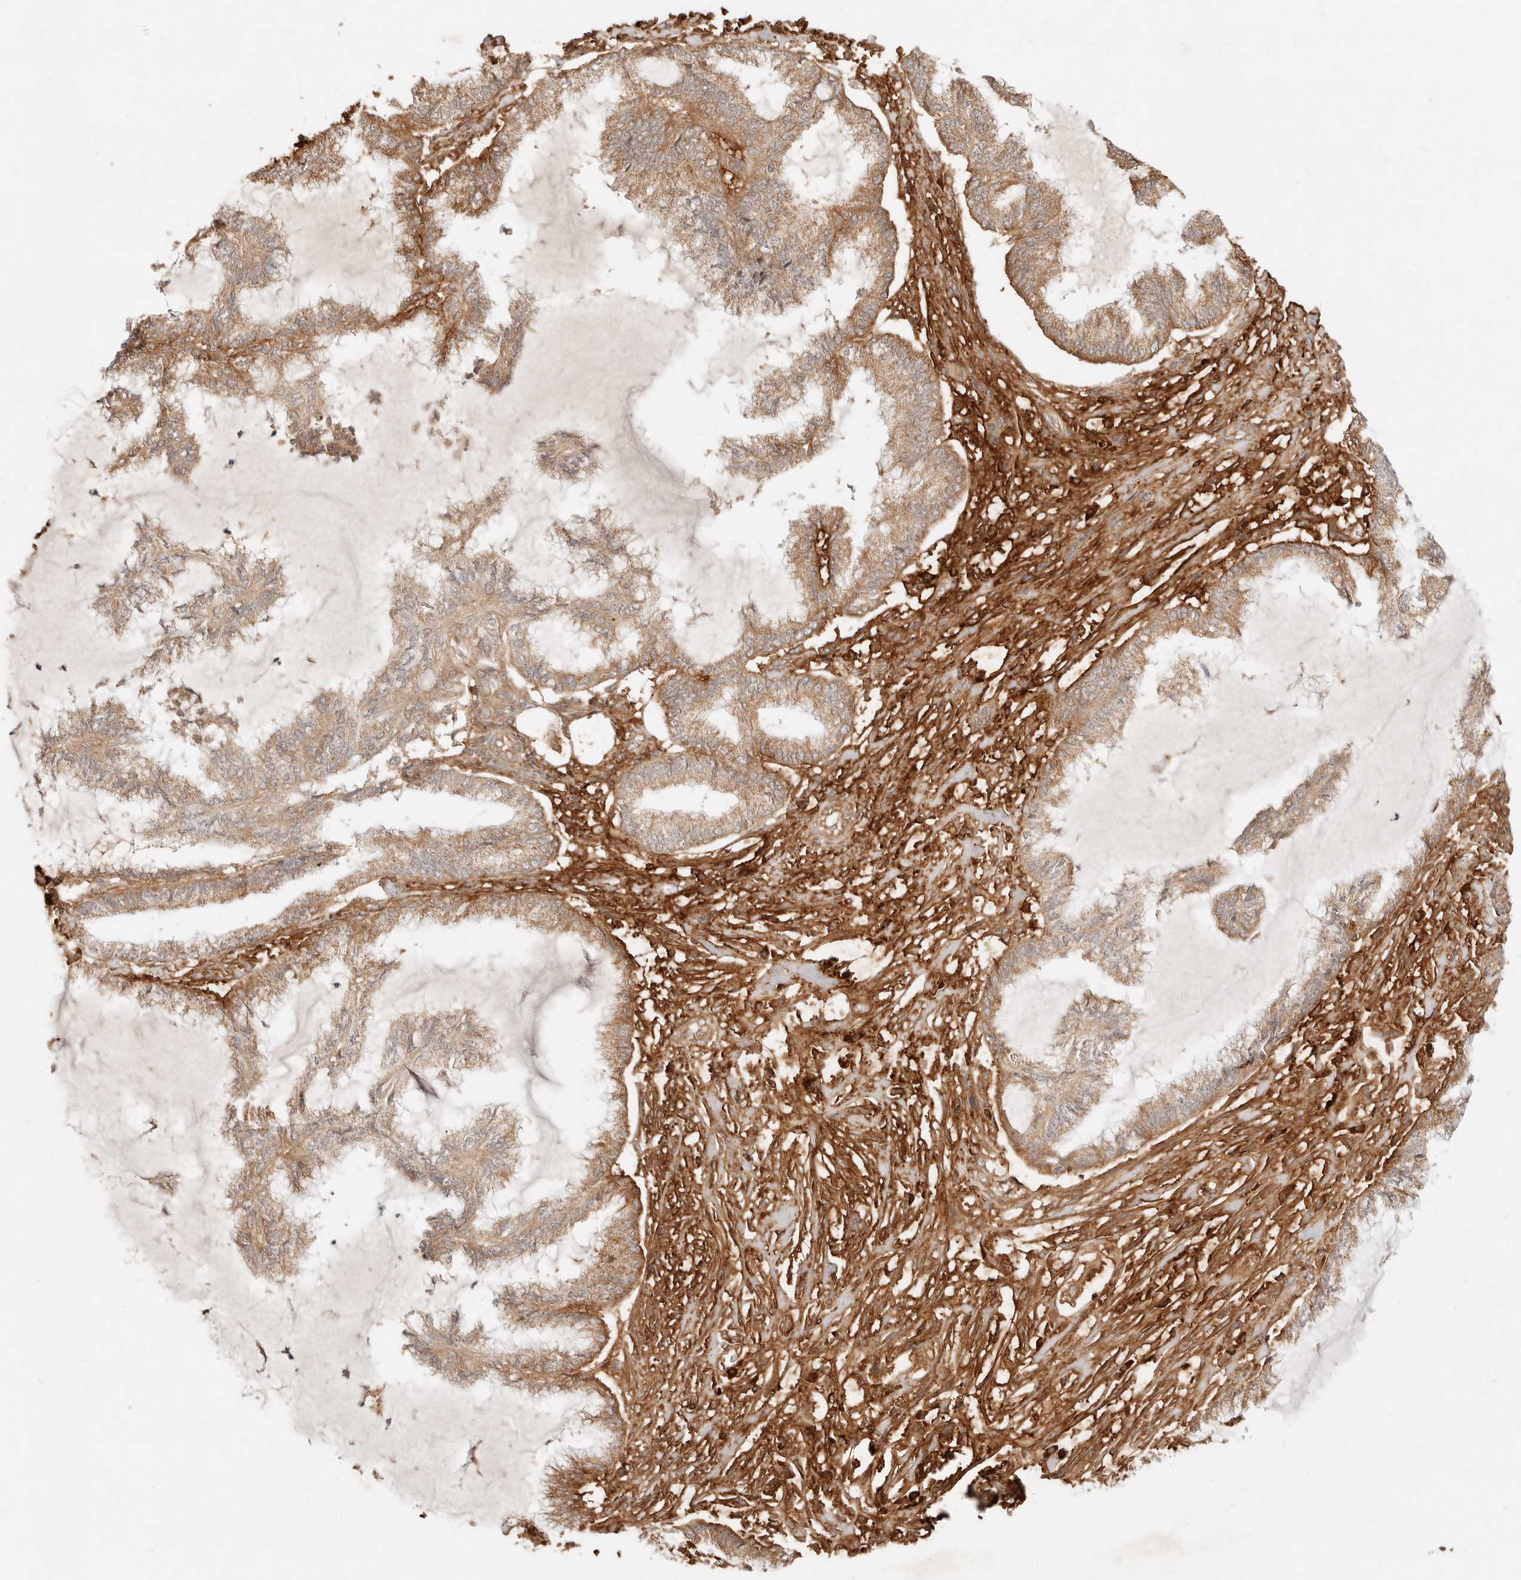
{"staining": {"intensity": "moderate", "quantity": ">75%", "location": "cytoplasmic/membranous"}, "tissue": "endometrial cancer", "cell_type": "Tumor cells", "image_type": "cancer", "snomed": [{"axis": "morphology", "description": "Adenocarcinoma, NOS"}, {"axis": "topography", "description": "Endometrium"}], "caption": "Protein staining of endometrial cancer tissue reveals moderate cytoplasmic/membranous staining in approximately >75% of tumor cells.", "gene": "UBXN10", "patient": {"sex": "female", "age": 86}}